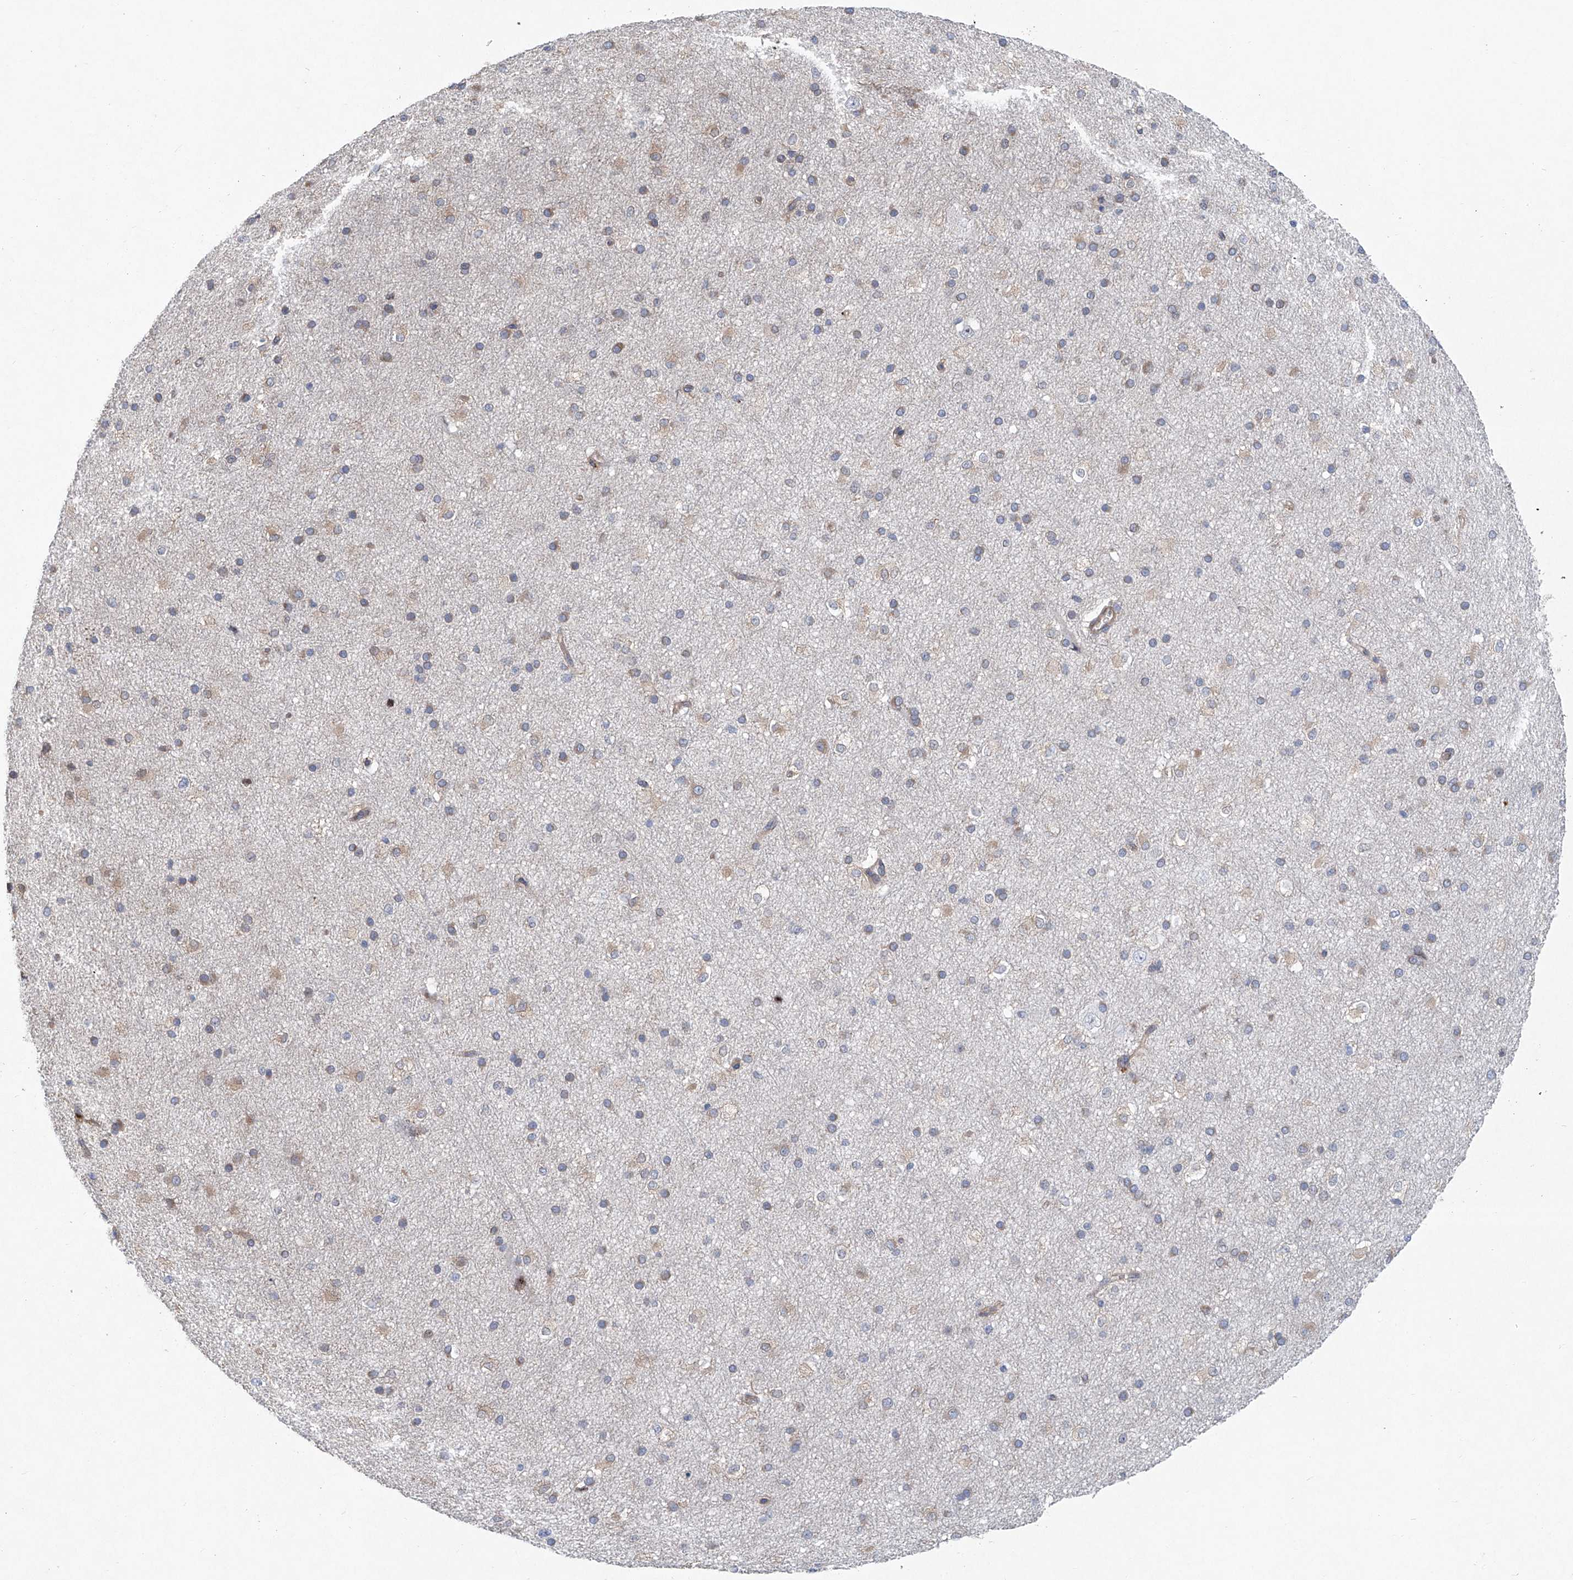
{"staining": {"intensity": "negative", "quantity": "none", "location": "none"}, "tissue": "cerebral cortex", "cell_type": "Endothelial cells", "image_type": "normal", "snomed": [{"axis": "morphology", "description": "Normal tissue, NOS"}, {"axis": "morphology", "description": "Developmental malformation"}, {"axis": "topography", "description": "Cerebral cortex"}], "caption": "IHC image of benign human cerebral cortex stained for a protein (brown), which reveals no expression in endothelial cells. (DAB immunohistochemistry (IHC) with hematoxylin counter stain).", "gene": "KLC4", "patient": {"sex": "female", "age": 30}}